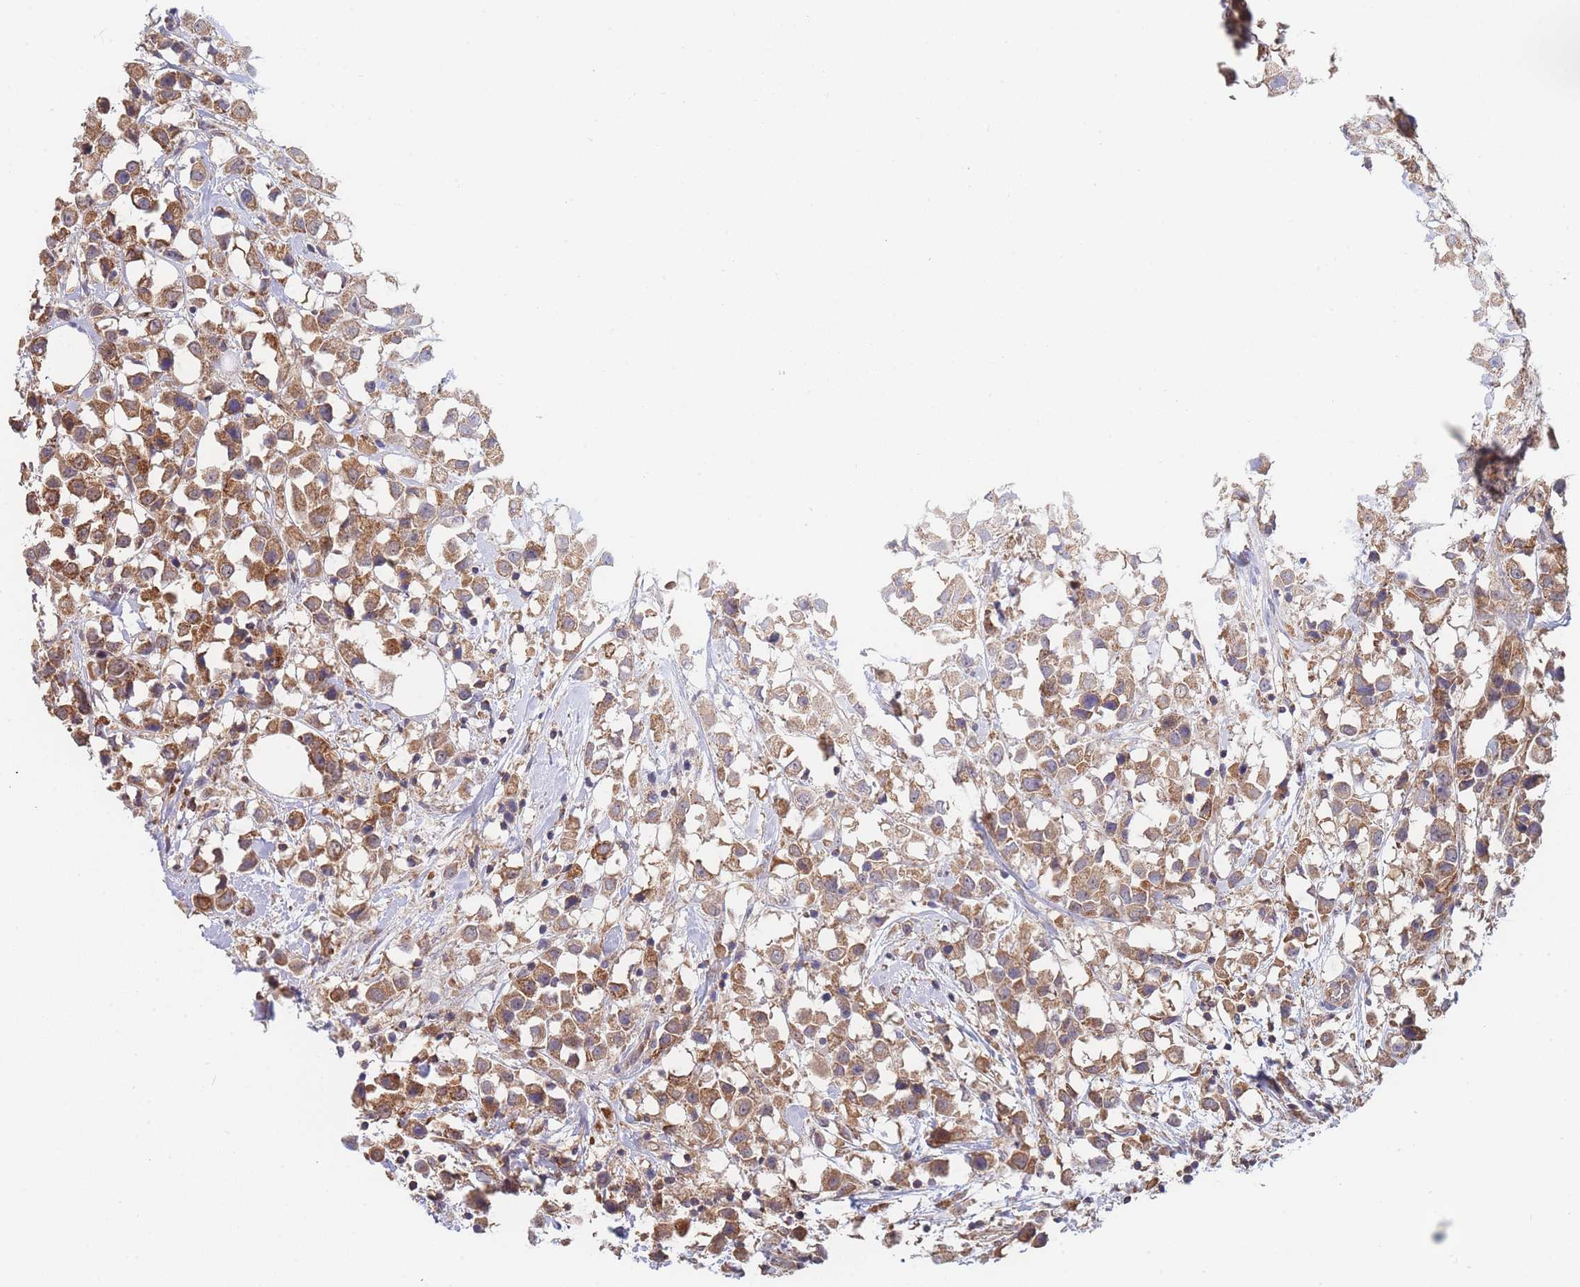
{"staining": {"intensity": "moderate", "quantity": ">75%", "location": "cytoplasmic/membranous"}, "tissue": "breast cancer", "cell_type": "Tumor cells", "image_type": "cancer", "snomed": [{"axis": "morphology", "description": "Duct carcinoma"}, {"axis": "topography", "description": "Breast"}], "caption": "Protein staining of breast intraductal carcinoma tissue reveals moderate cytoplasmic/membranous expression in approximately >75% of tumor cells. The staining was performed using DAB (3,3'-diaminobenzidine) to visualize the protein expression in brown, while the nuclei were stained in blue with hematoxylin (Magnification: 20x).", "gene": "MRPS18B", "patient": {"sex": "female", "age": 61}}